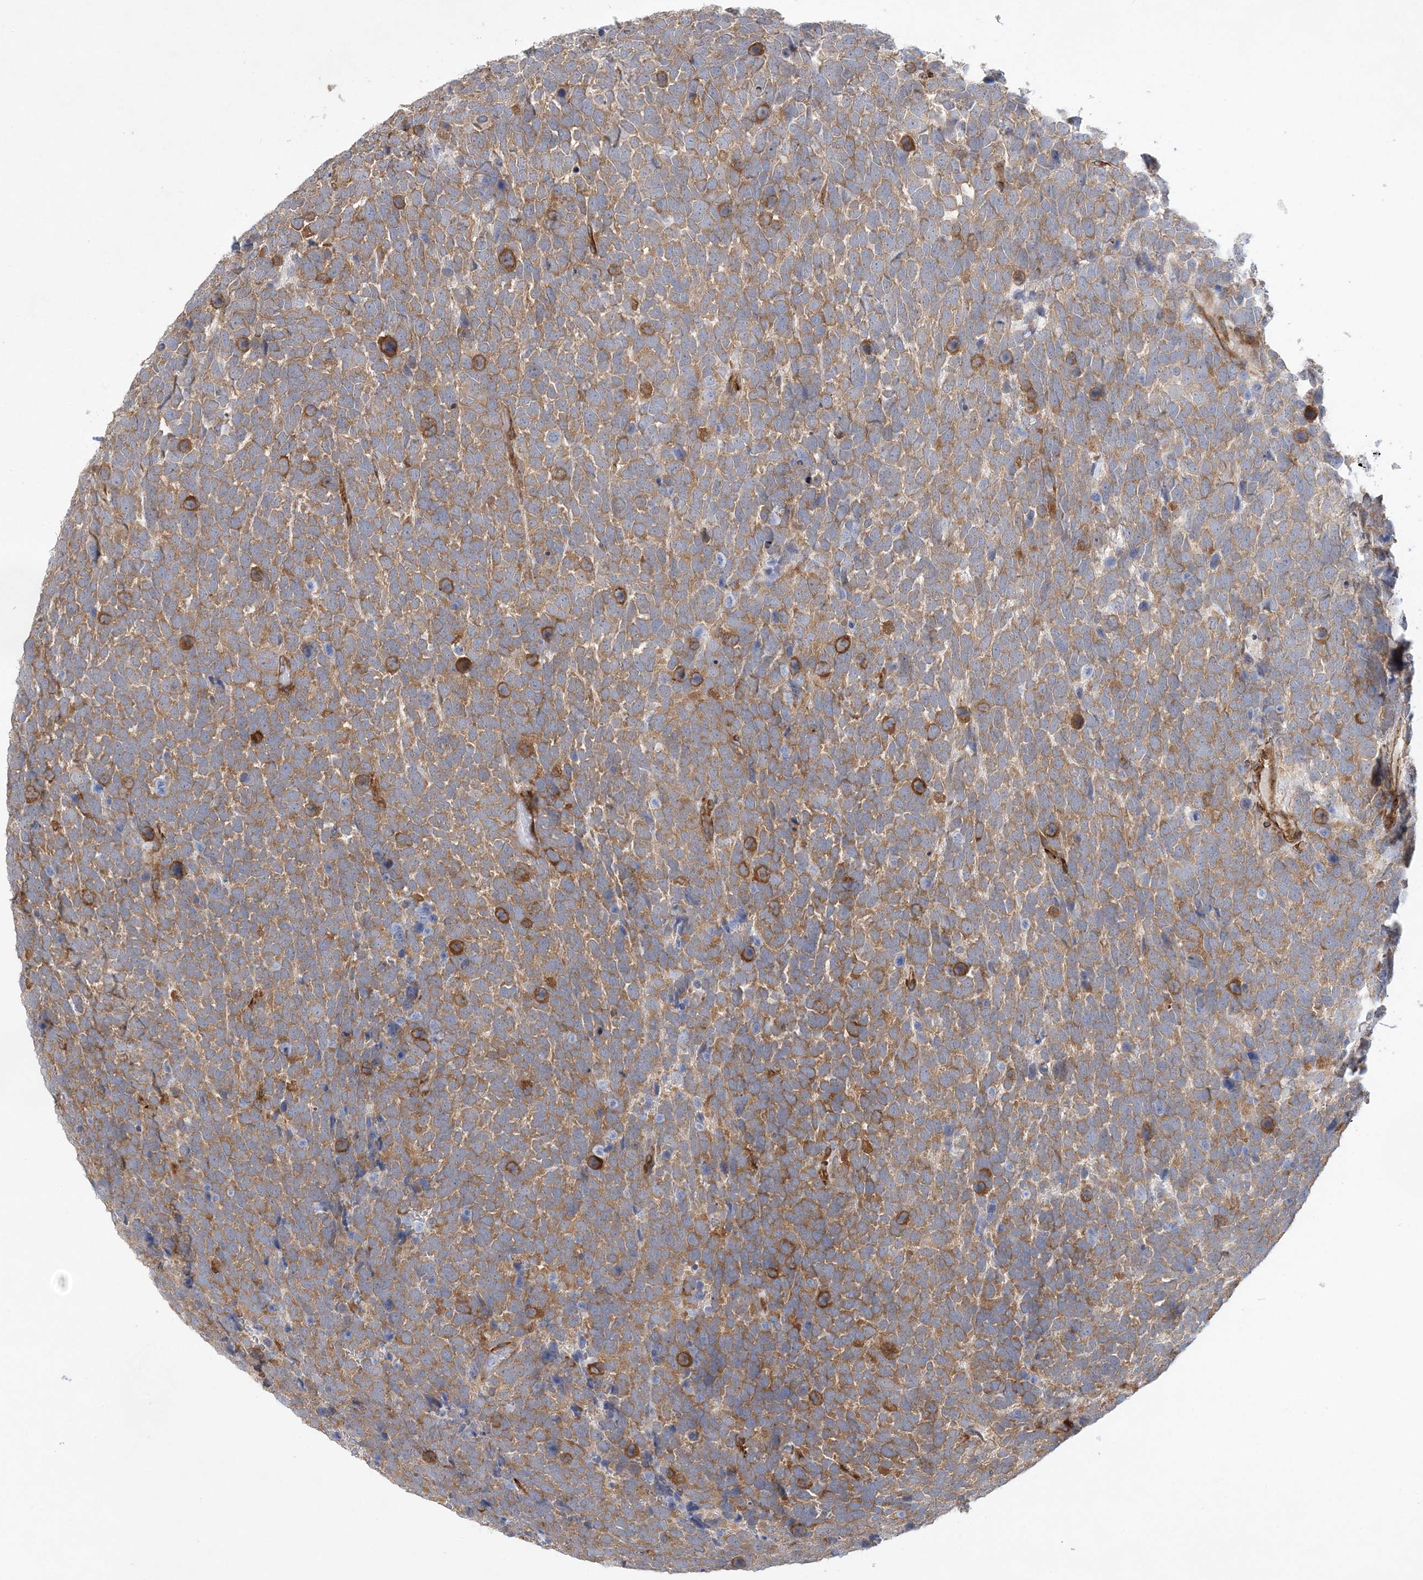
{"staining": {"intensity": "moderate", "quantity": ">75%", "location": "cytoplasmic/membranous"}, "tissue": "urothelial cancer", "cell_type": "Tumor cells", "image_type": "cancer", "snomed": [{"axis": "morphology", "description": "Urothelial carcinoma, High grade"}, {"axis": "topography", "description": "Urinary bladder"}], "caption": "Approximately >75% of tumor cells in human urothelial carcinoma (high-grade) exhibit moderate cytoplasmic/membranous protein staining as visualized by brown immunohistochemical staining.", "gene": "MAP4K5", "patient": {"sex": "female", "age": 82}}